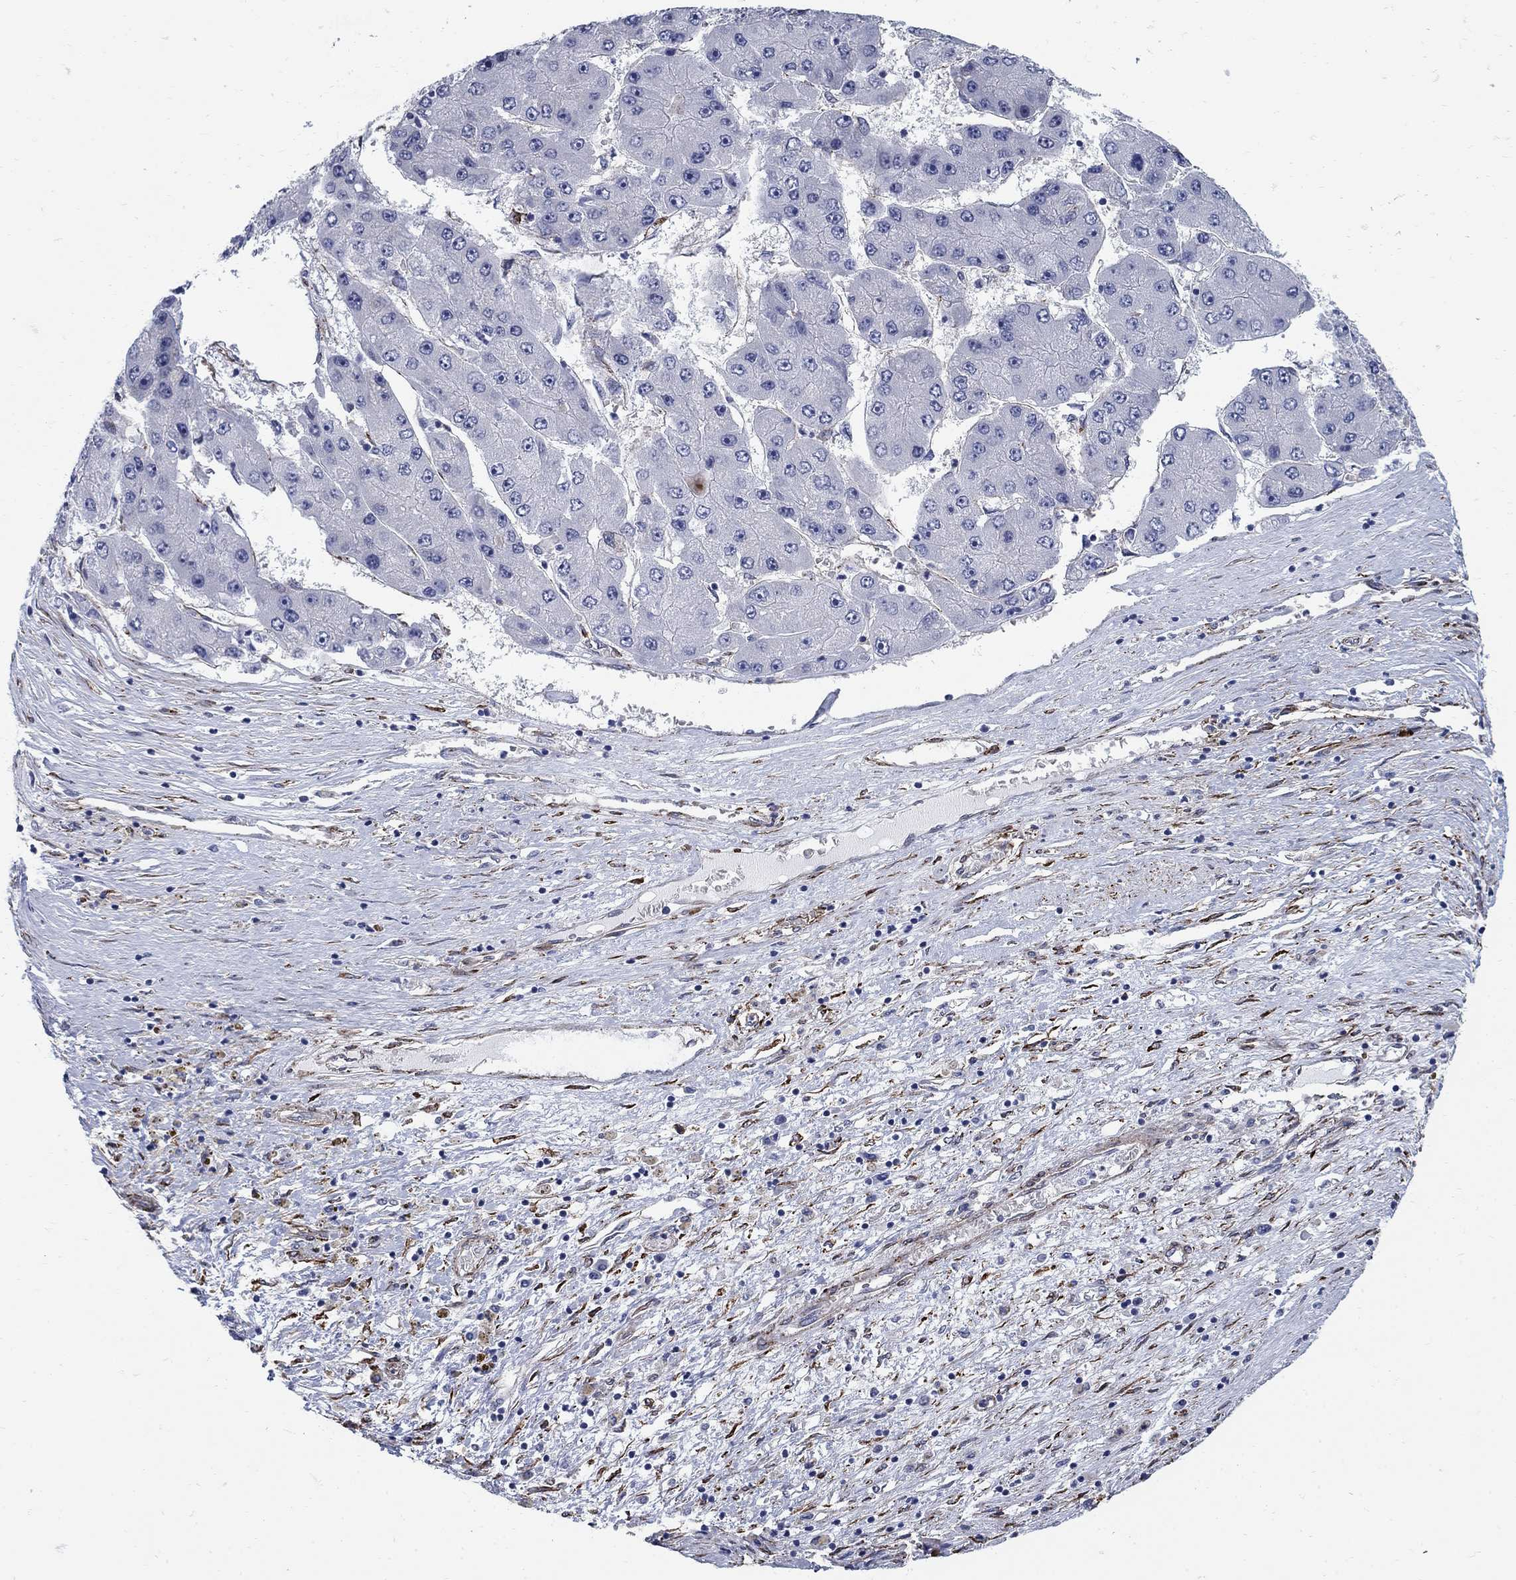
{"staining": {"intensity": "negative", "quantity": "none", "location": "none"}, "tissue": "liver cancer", "cell_type": "Tumor cells", "image_type": "cancer", "snomed": [{"axis": "morphology", "description": "Carcinoma, Hepatocellular, NOS"}, {"axis": "topography", "description": "Liver"}], "caption": "This is an IHC photomicrograph of human hepatocellular carcinoma (liver). There is no expression in tumor cells.", "gene": "SEPTIN8", "patient": {"sex": "female", "age": 61}}